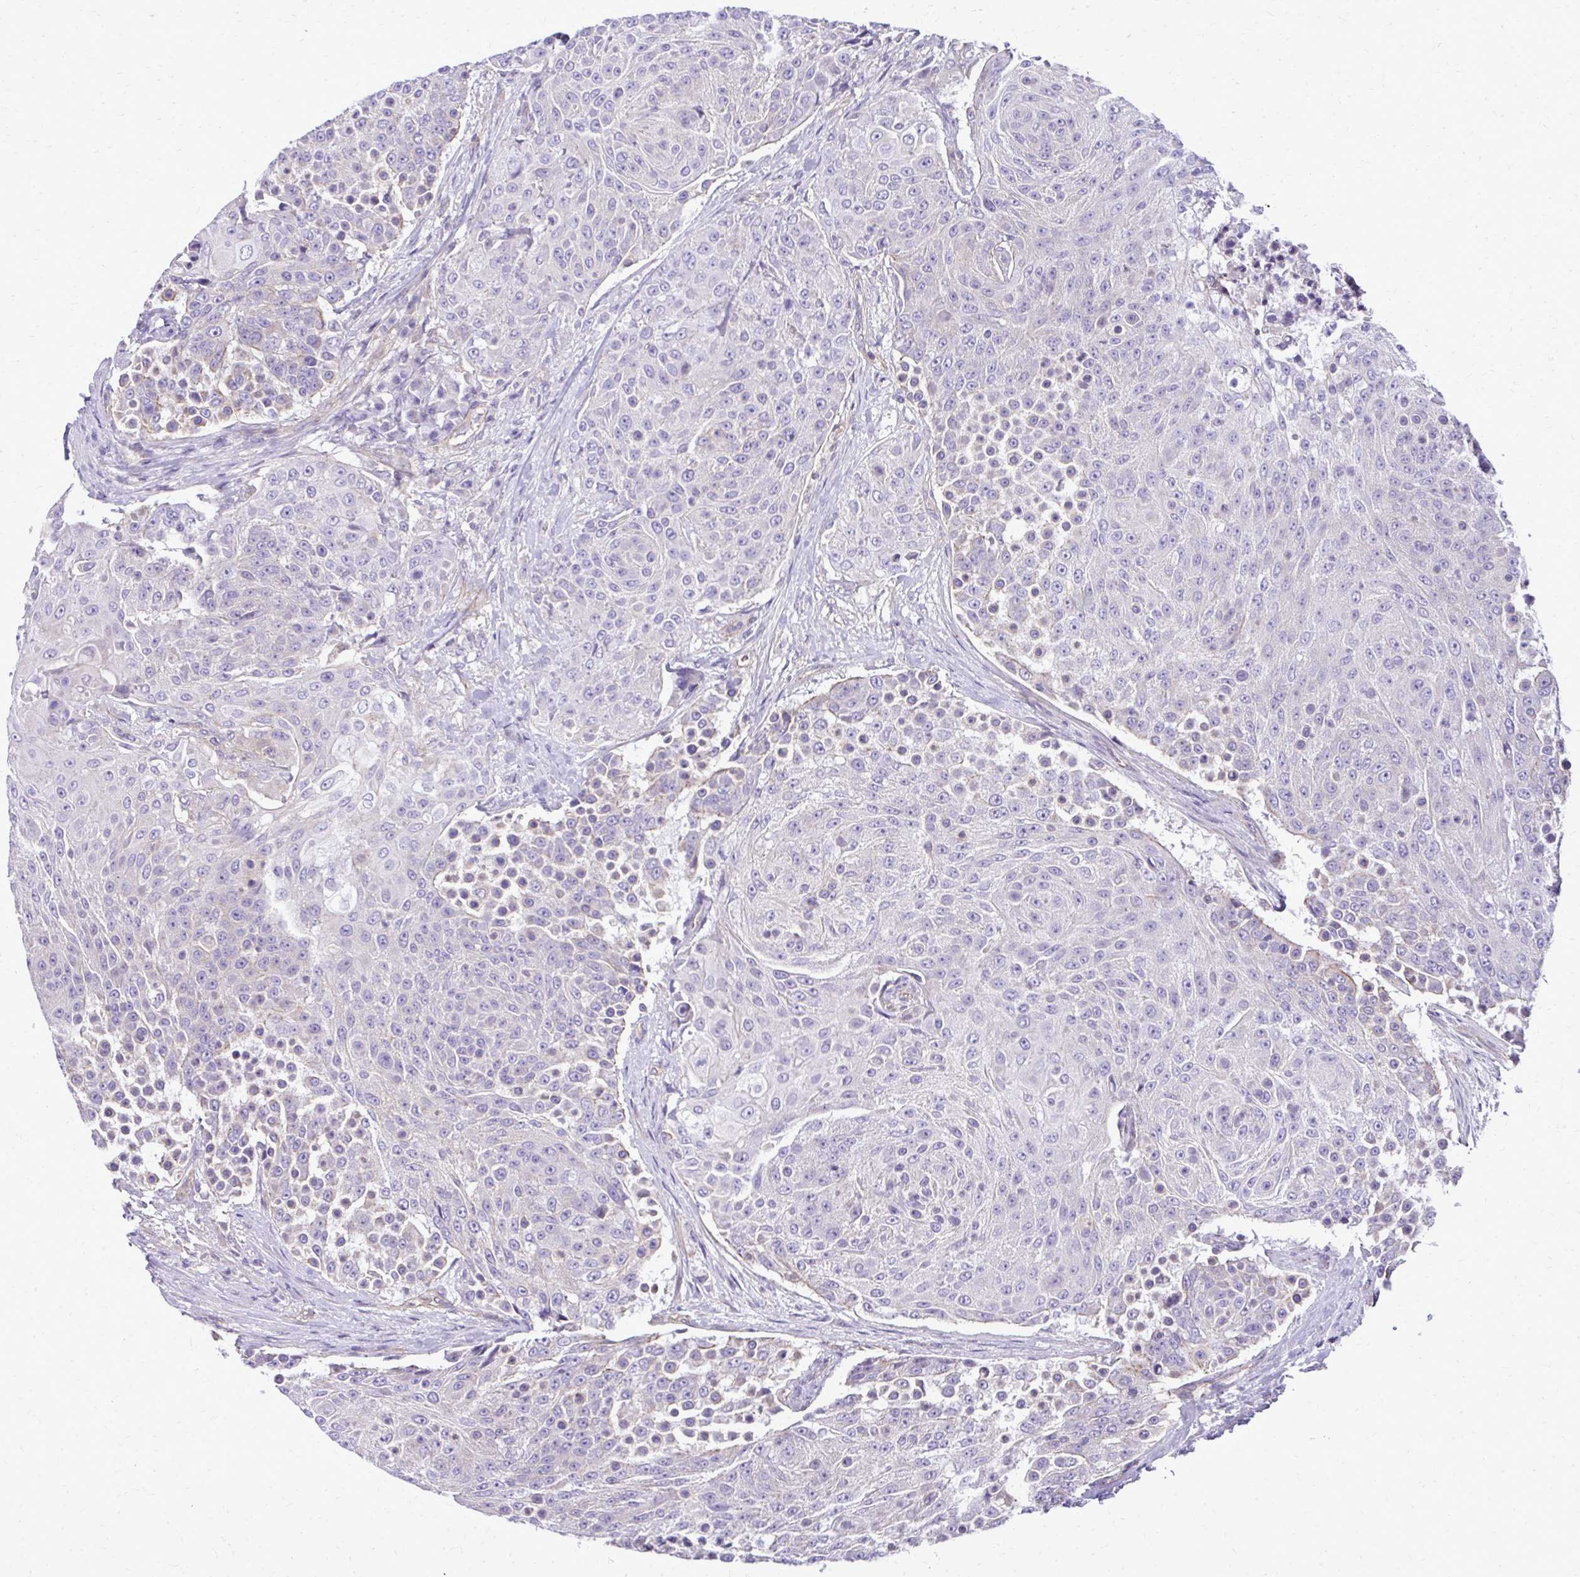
{"staining": {"intensity": "negative", "quantity": "none", "location": "none"}, "tissue": "urothelial cancer", "cell_type": "Tumor cells", "image_type": "cancer", "snomed": [{"axis": "morphology", "description": "Urothelial carcinoma, High grade"}, {"axis": "topography", "description": "Urinary bladder"}], "caption": "This is an IHC histopathology image of human urothelial cancer. There is no positivity in tumor cells.", "gene": "RUNDC3B", "patient": {"sex": "female", "age": 63}}